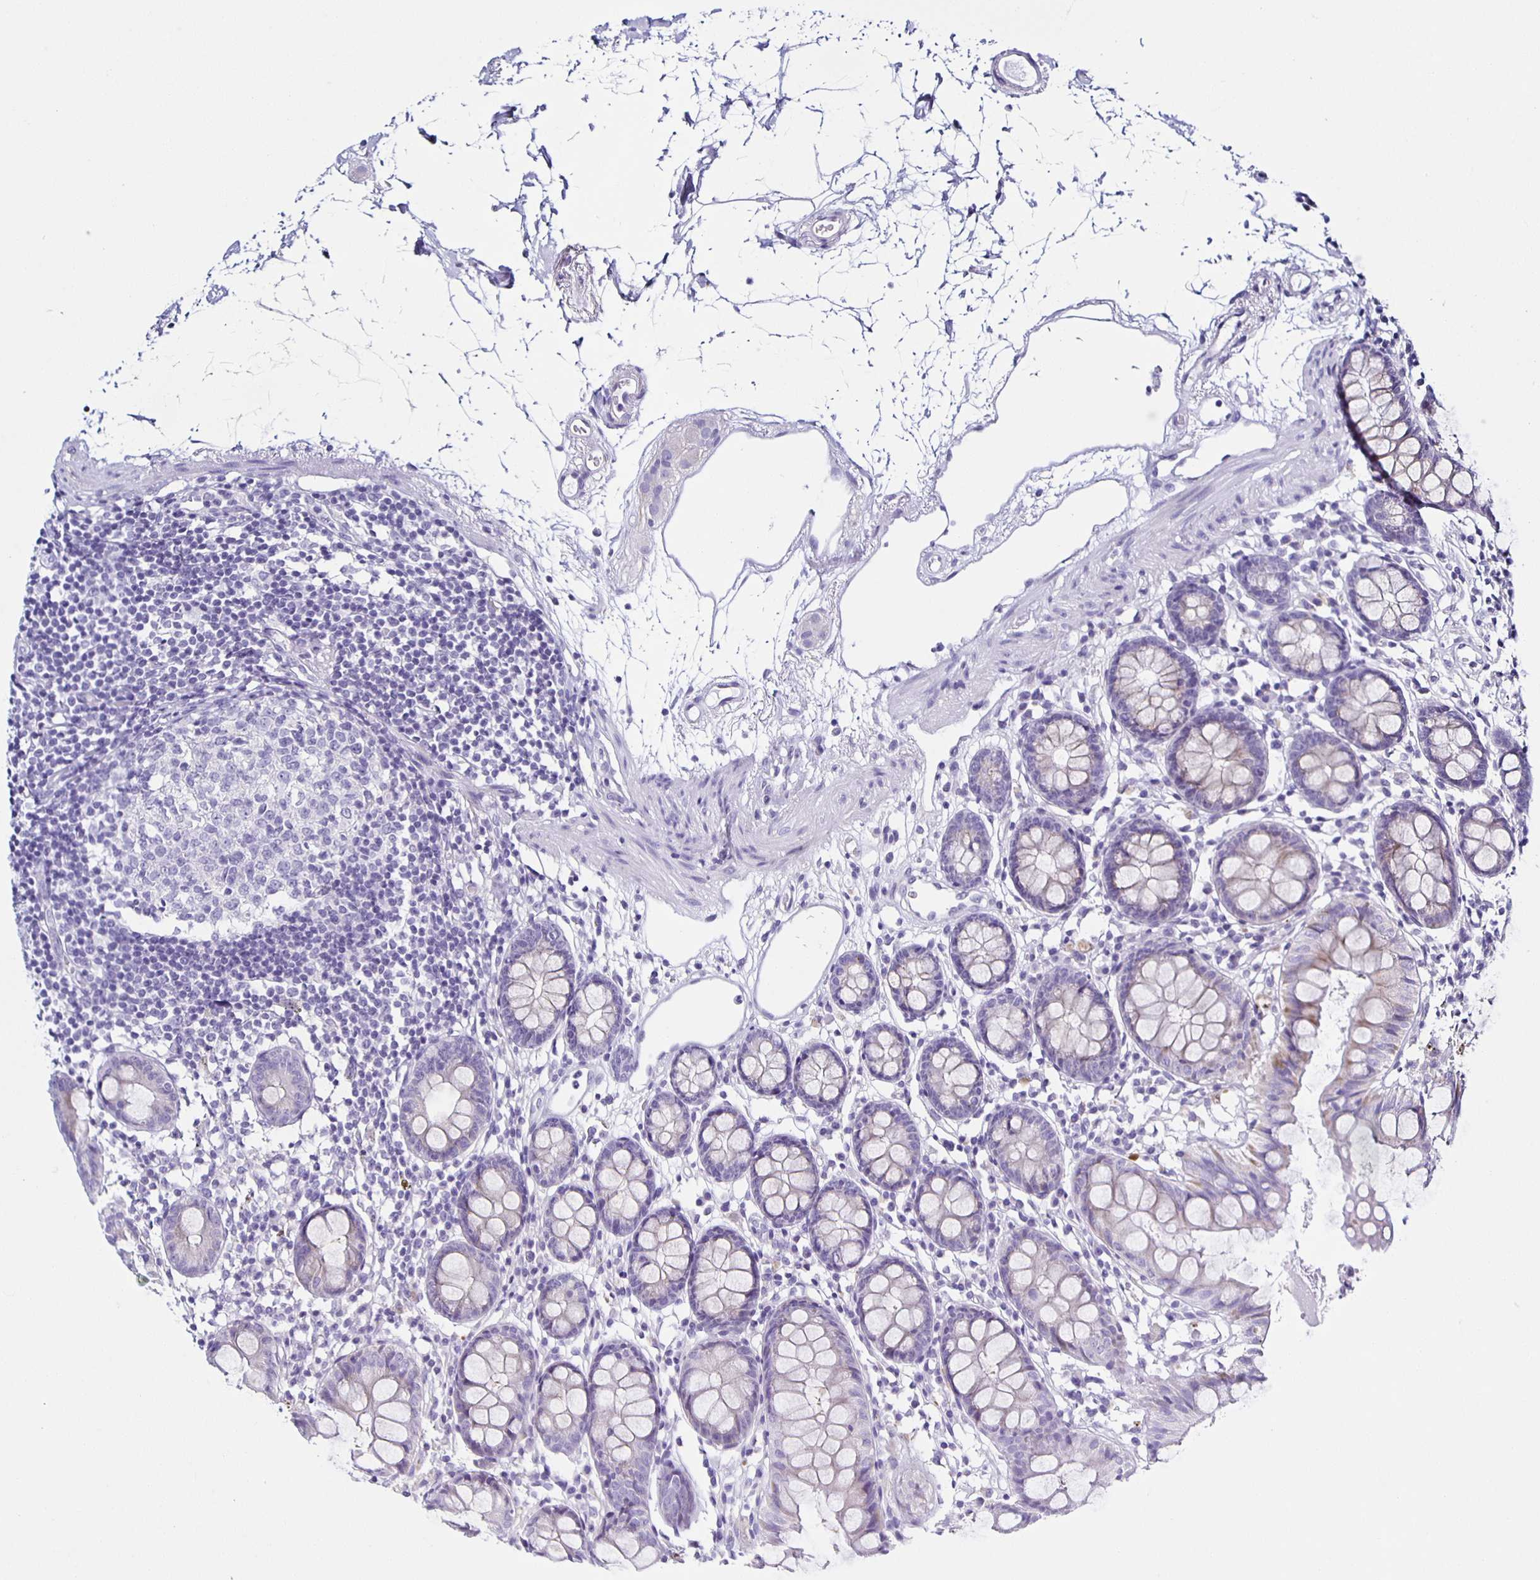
{"staining": {"intensity": "negative", "quantity": "none", "location": "none"}, "tissue": "colon", "cell_type": "Endothelial cells", "image_type": "normal", "snomed": [{"axis": "morphology", "description": "Normal tissue, NOS"}, {"axis": "topography", "description": "Colon"}], "caption": "This is a photomicrograph of immunohistochemistry (IHC) staining of benign colon, which shows no expression in endothelial cells.", "gene": "AQP6", "patient": {"sex": "female", "age": 84}}